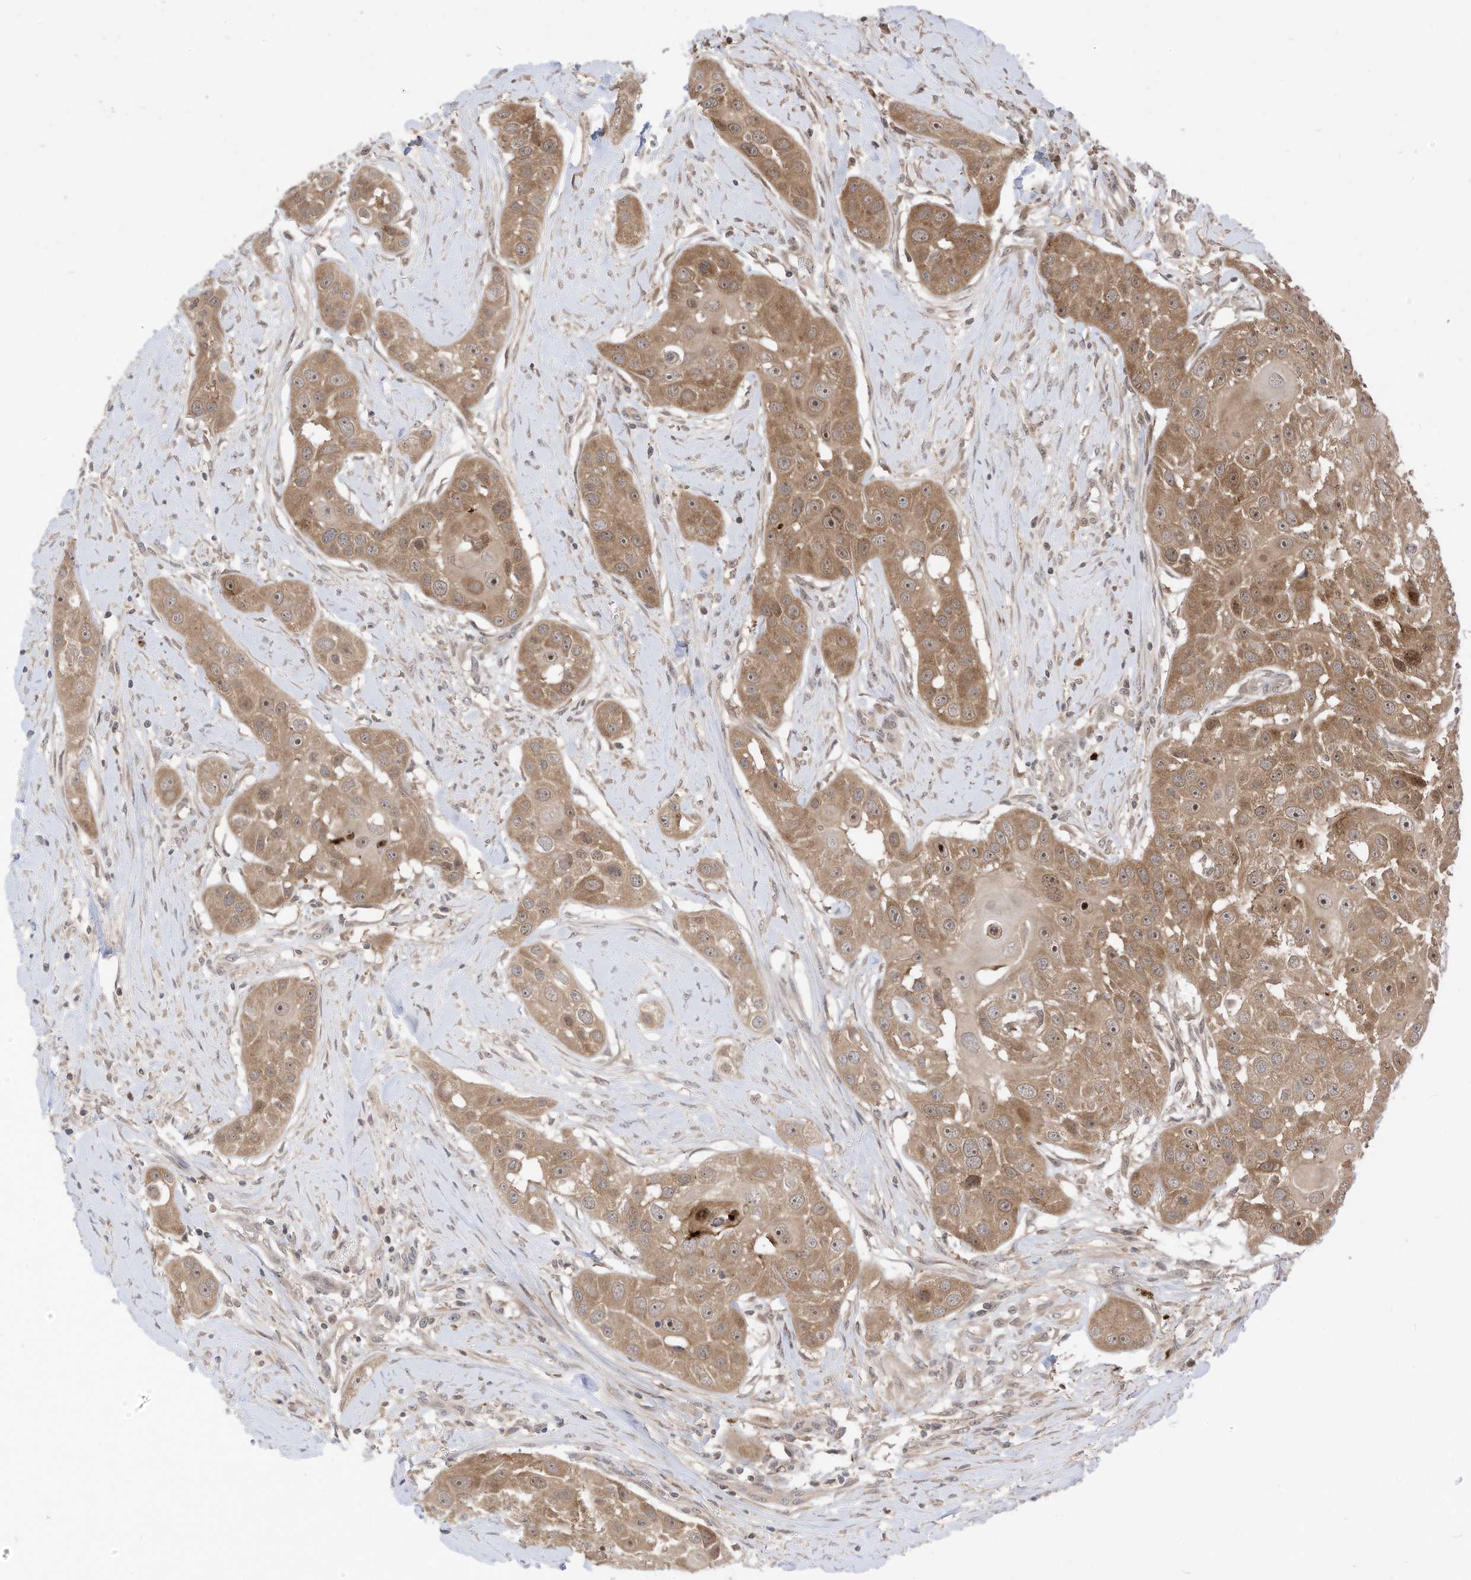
{"staining": {"intensity": "moderate", "quantity": ">75%", "location": "cytoplasmic/membranous,nuclear"}, "tissue": "head and neck cancer", "cell_type": "Tumor cells", "image_type": "cancer", "snomed": [{"axis": "morphology", "description": "Normal tissue, NOS"}, {"axis": "morphology", "description": "Squamous cell carcinoma, NOS"}, {"axis": "topography", "description": "Skeletal muscle"}, {"axis": "topography", "description": "Head-Neck"}], "caption": "Human head and neck cancer (squamous cell carcinoma) stained with a brown dye shows moderate cytoplasmic/membranous and nuclear positive staining in approximately >75% of tumor cells.", "gene": "CNKSR1", "patient": {"sex": "male", "age": 51}}